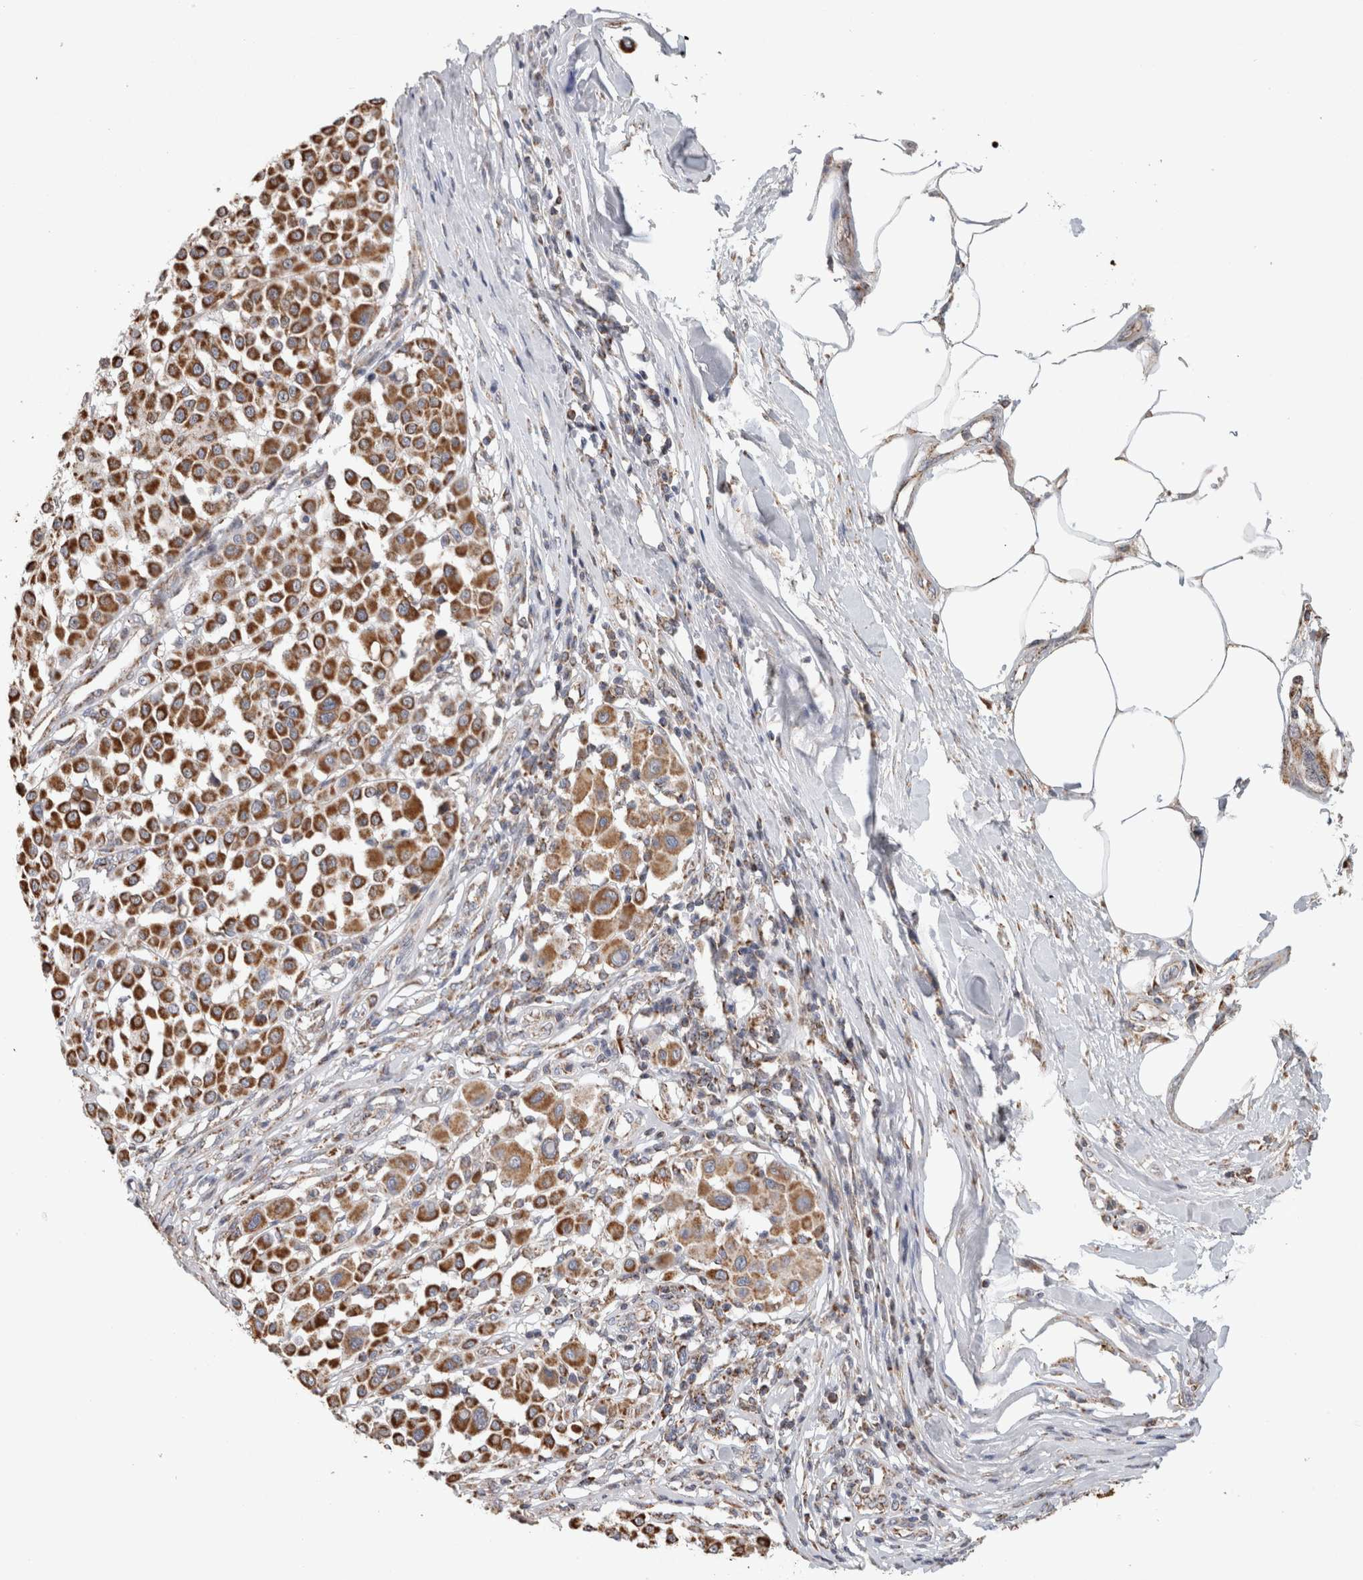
{"staining": {"intensity": "strong", "quantity": ">75%", "location": "cytoplasmic/membranous"}, "tissue": "melanoma", "cell_type": "Tumor cells", "image_type": "cancer", "snomed": [{"axis": "morphology", "description": "Malignant melanoma, Metastatic site"}, {"axis": "topography", "description": "Soft tissue"}], "caption": "Immunohistochemical staining of melanoma exhibits high levels of strong cytoplasmic/membranous protein positivity in approximately >75% of tumor cells.", "gene": "ST8SIA1", "patient": {"sex": "male", "age": 41}}